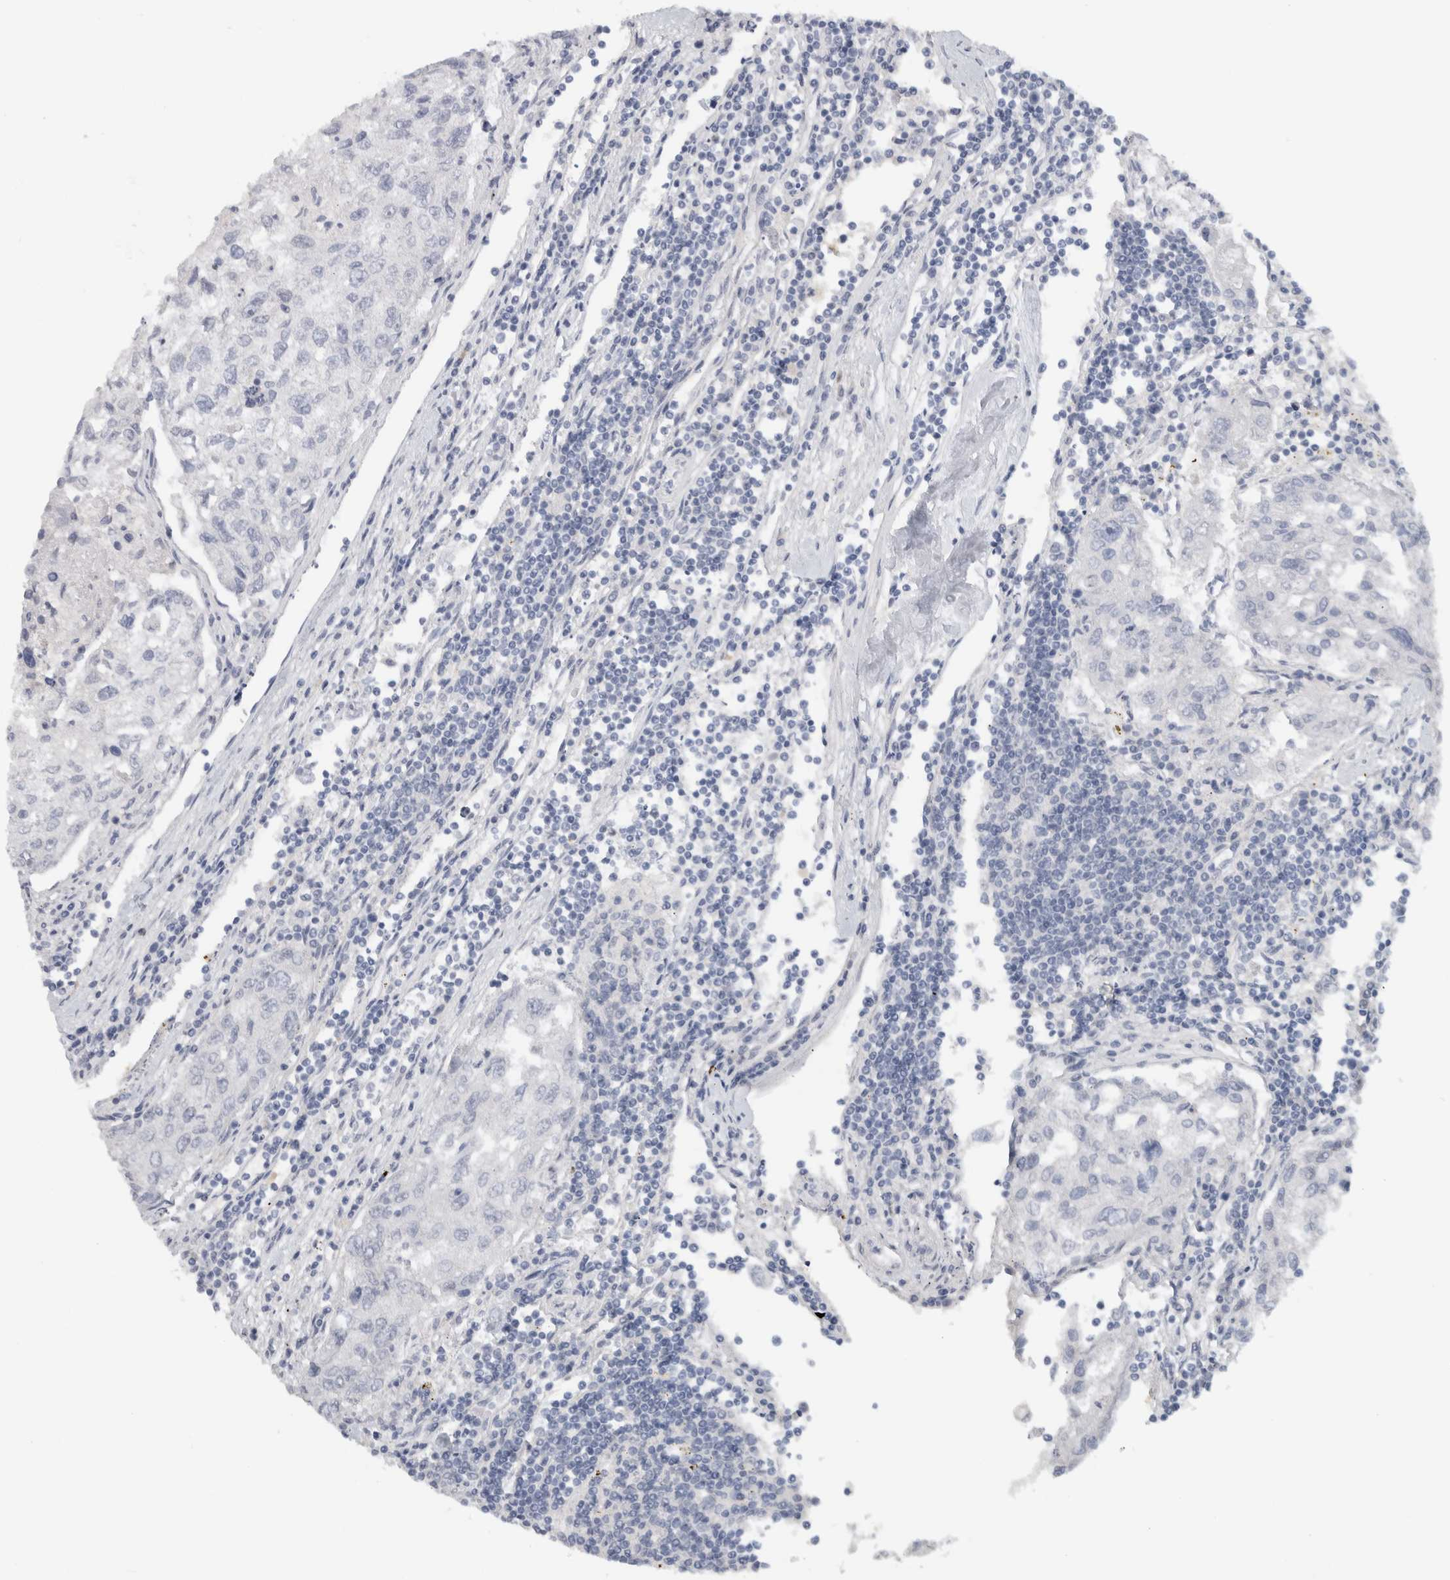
{"staining": {"intensity": "negative", "quantity": "none", "location": "none"}, "tissue": "urothelial cancer", "cell_type": "Tumor cells", "image_type": "cancer", "snomed": [{"axis": "morphology", "description": "Urothelial carcinoma, High grade"}, {"axis": "topography", "description": "Lymph node"}, {"axis": "topography", "description": "Urinary bladder"}], "caption": "Urothelial cancer stained for a protein using immunohistochemistry (IHC) displays no positivity tumor cells.", "gene": "FMR1NB", "patient": {"sex": "male", "age": 51}}